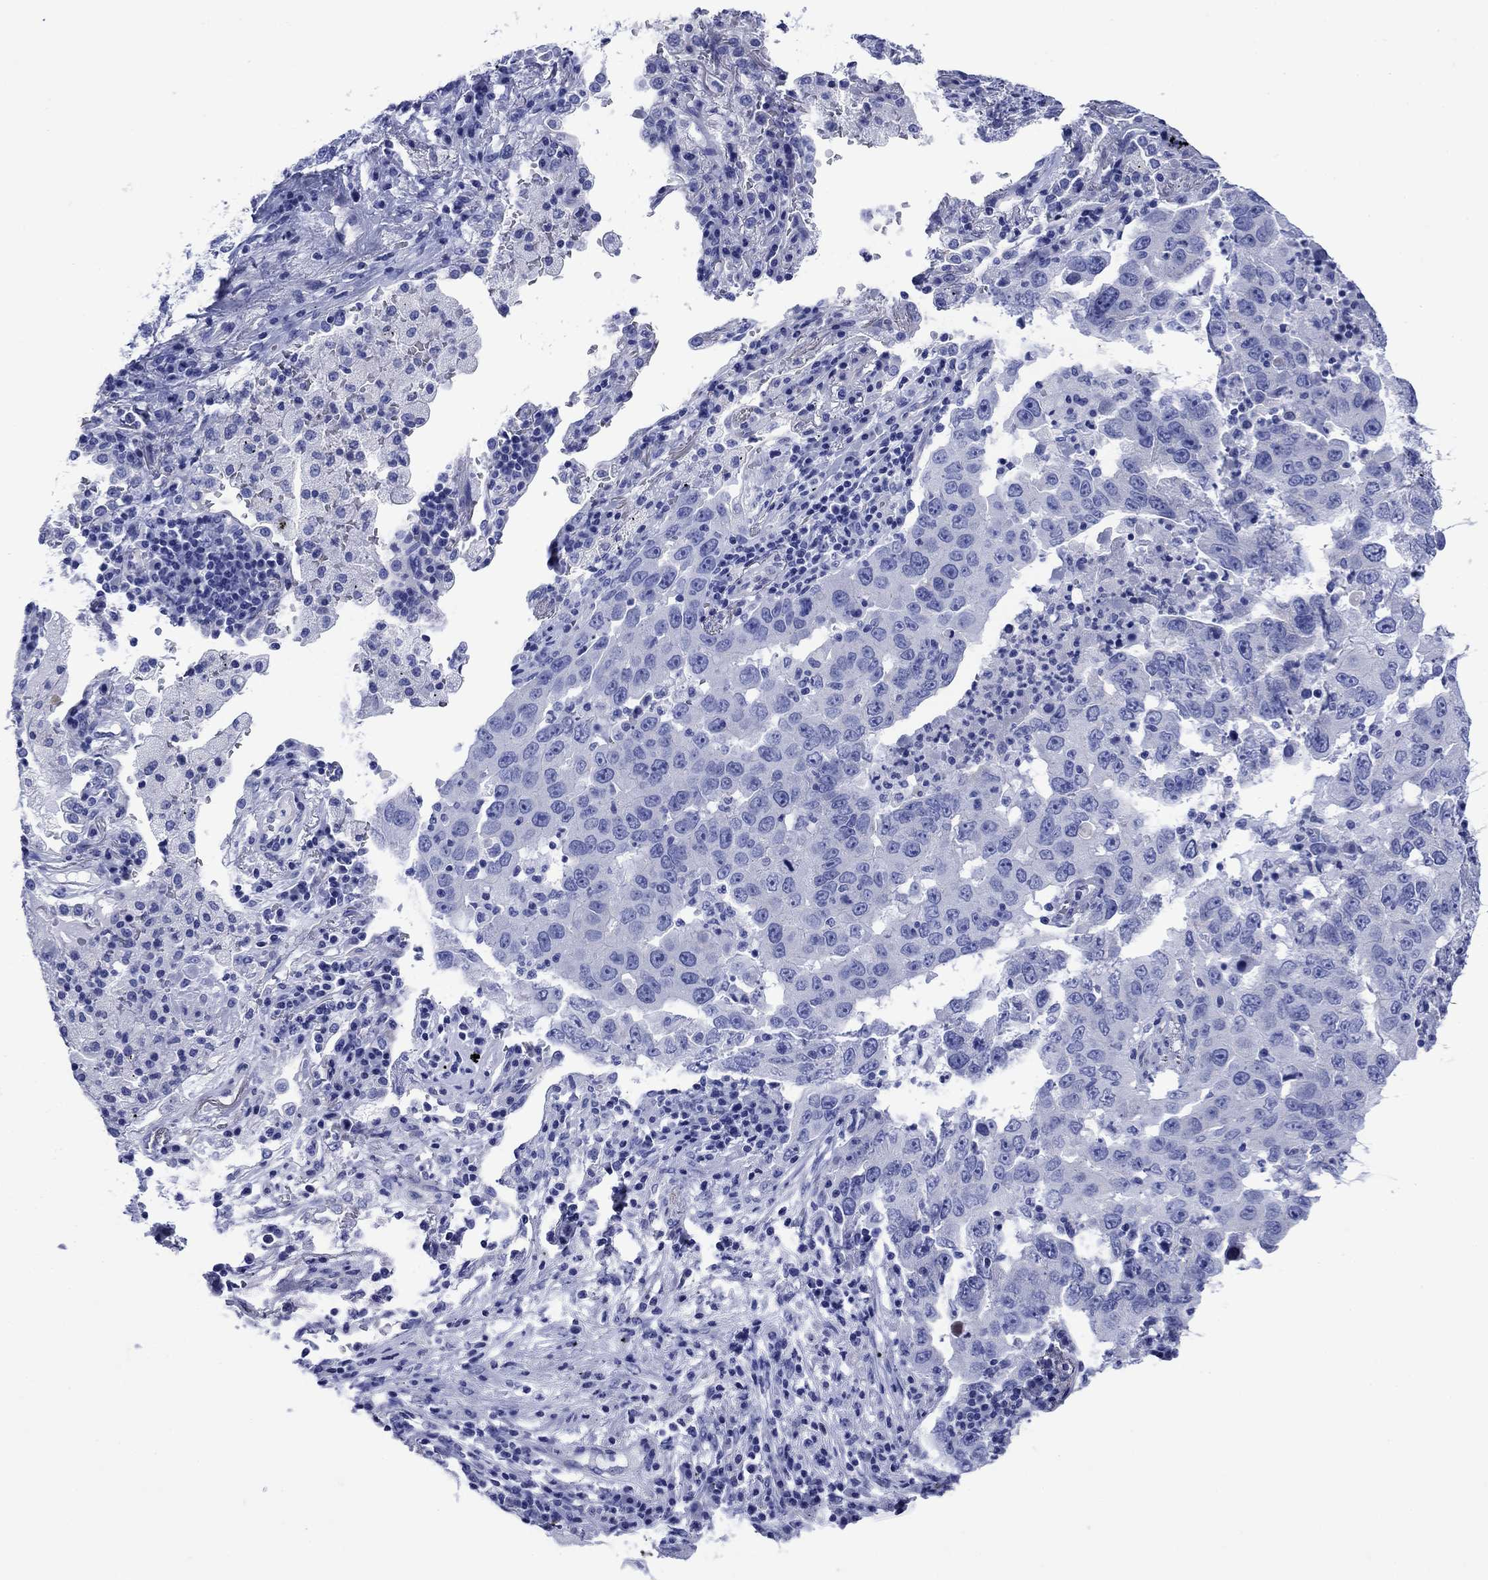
{"staining": {"intensity": "negative", "quantity": "none", "location": "none"}, "tissue": "lung cancer", "cell_type": "Tumor cells", "image_type": "cancer", "snomed": [{"axis": "morphology", "description": "Adenocarcinoma, NOS"}, {"axis": "topography", "description": "Lung"}], "caption": "Adenocarcinoma (lung) was stained to show a protein in brown. There is no significant positivity in tumor cells. (DAB immunohistochemistry, high magnification).", "gene": "SLC1A2", "patient": {"sex": "male", "age": 73}}